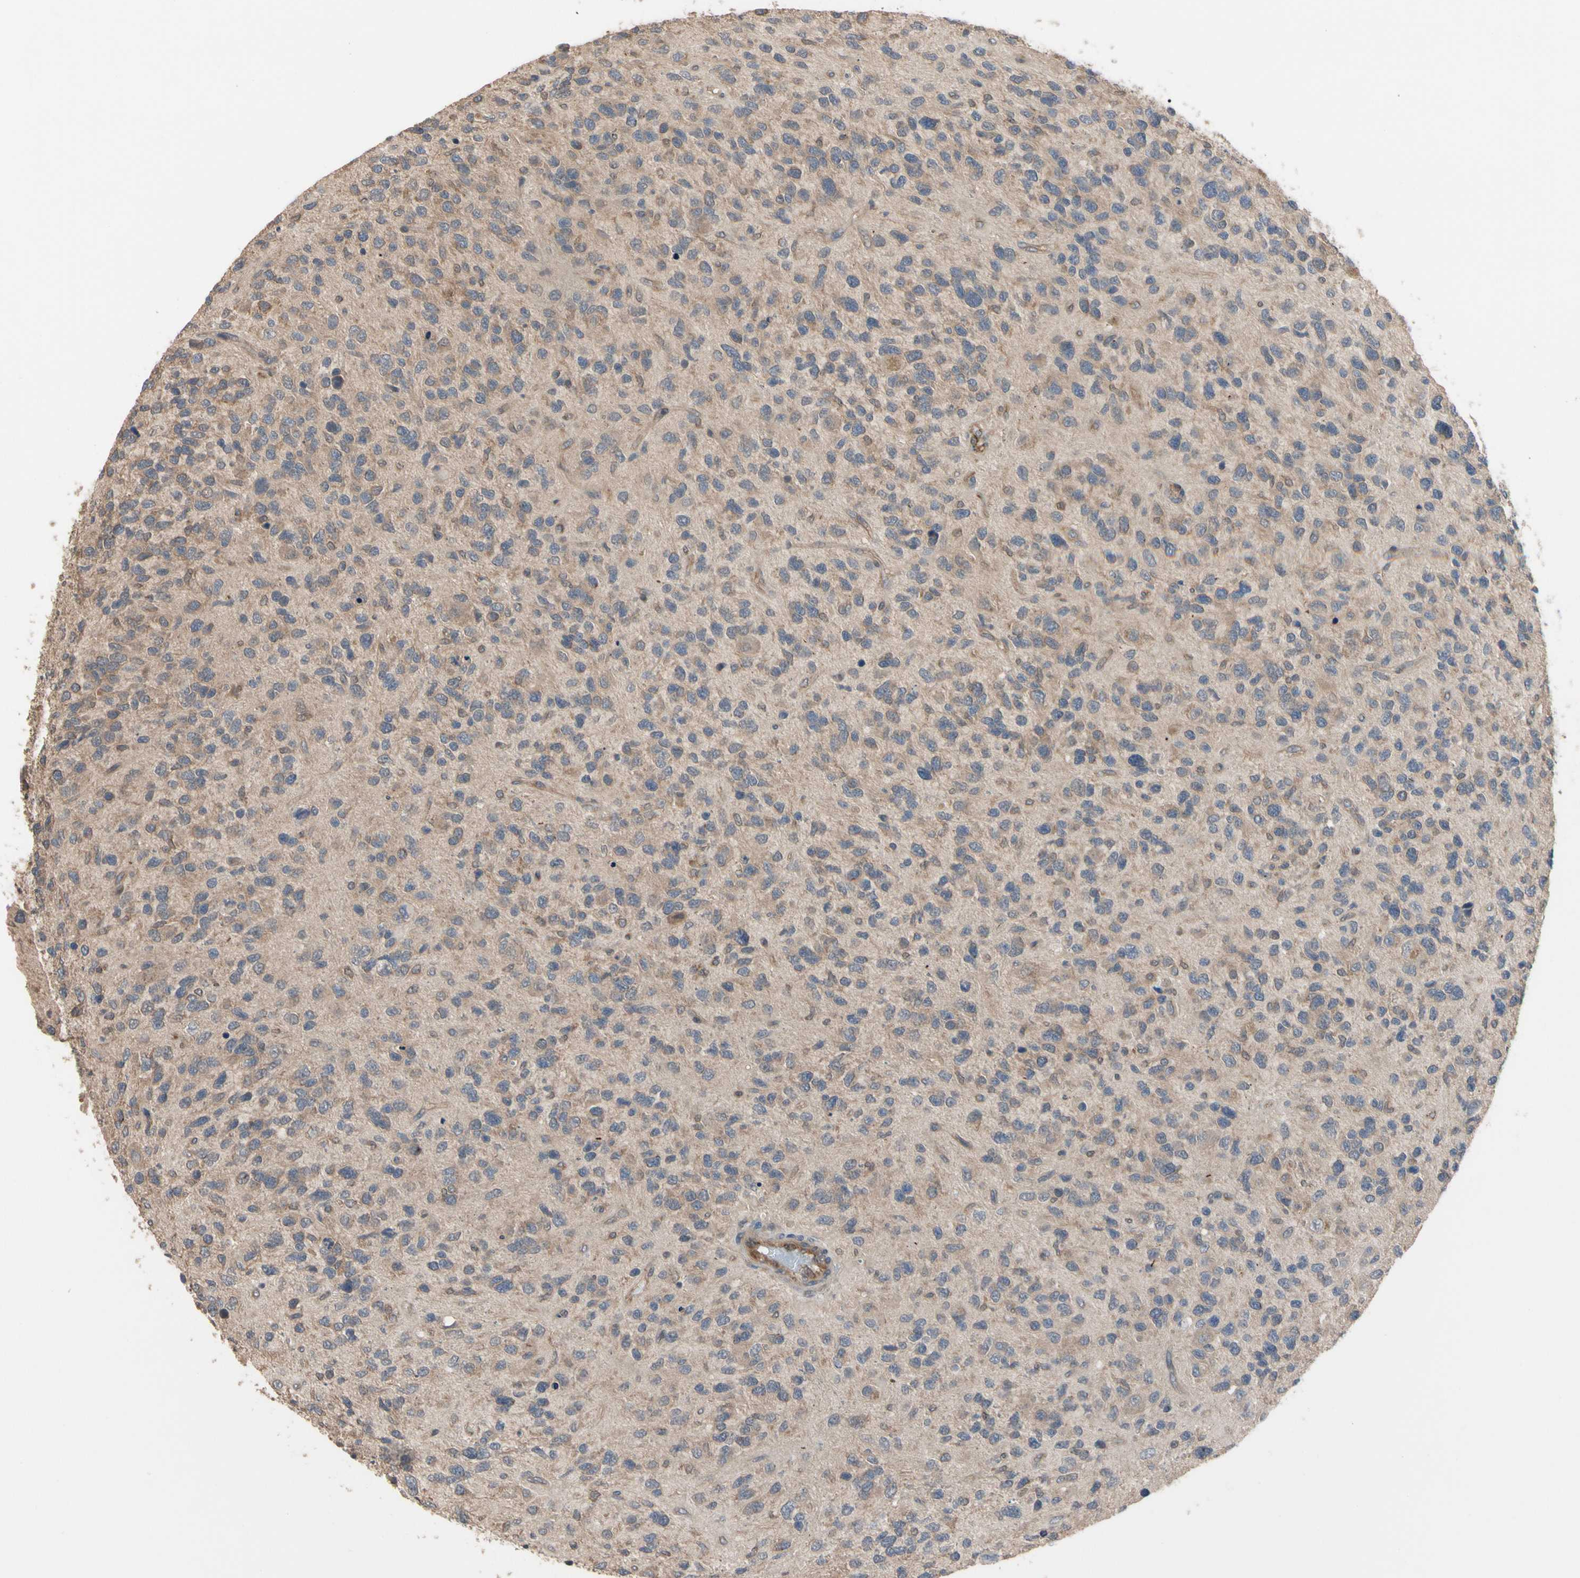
{"staining": {"intensity": "moderate", "quantity": ">75%", "location": "cytoplasmic/membranous"}, "tissue": "glioma", "cell_type": "Tumor cells", "image_type": "cancer", "snomed": [{"axis": "morphology", "description": "Glioma, malignant, High grade"}, {"axis": "topography", "description": "Brain"}], "caption": "Glioma tissue displays moderate cytoplasmic/membranous expression in approximately >75% of tumor cells", "gene": "DPP8", "patient": {"sex": "female", "age": 58}}